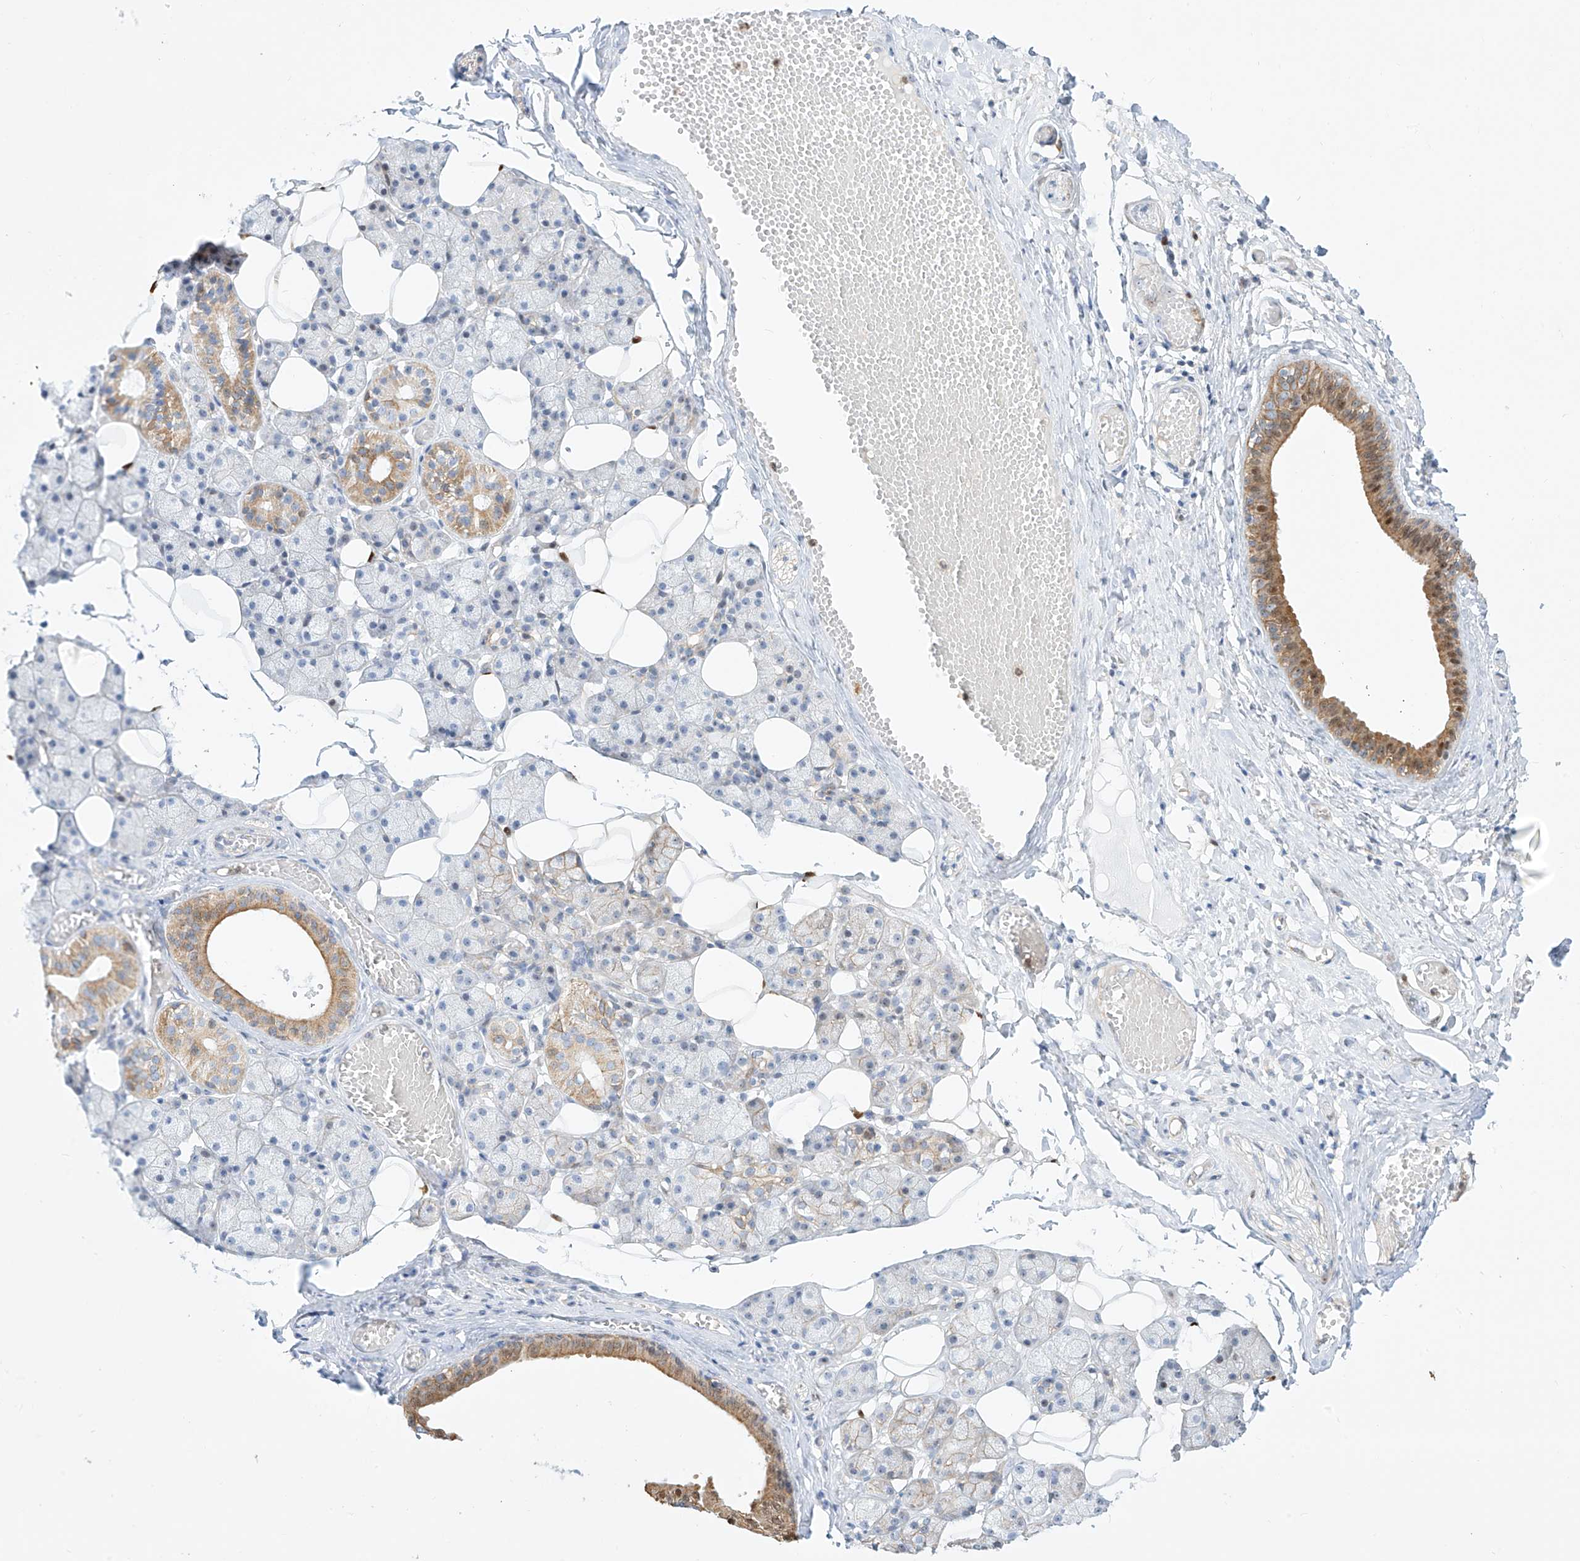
{"staining": {"intensity": "moderate", "quantity": "25%-75%", "location": "cytoplasmic/membranous,nuclear"}, "tissue": "salivary gland", "cell_type": "Glandular cells", "image_type": "normal", "snomed": [{"axis": "morphology", "description": "Normal tissue, NOS"}, {"axis": "topography", "description": "Salivary gland"}], "caption": "This micrograph displays immunohistochemistry (IHC) staining of benign salivary gland, with medium moderate cytoplasmic/membranous,nuclear positivity in about 25%-75% of glandular cells.", "gene": "SNU13", "patient": {"sex": "female", "age": 33}}